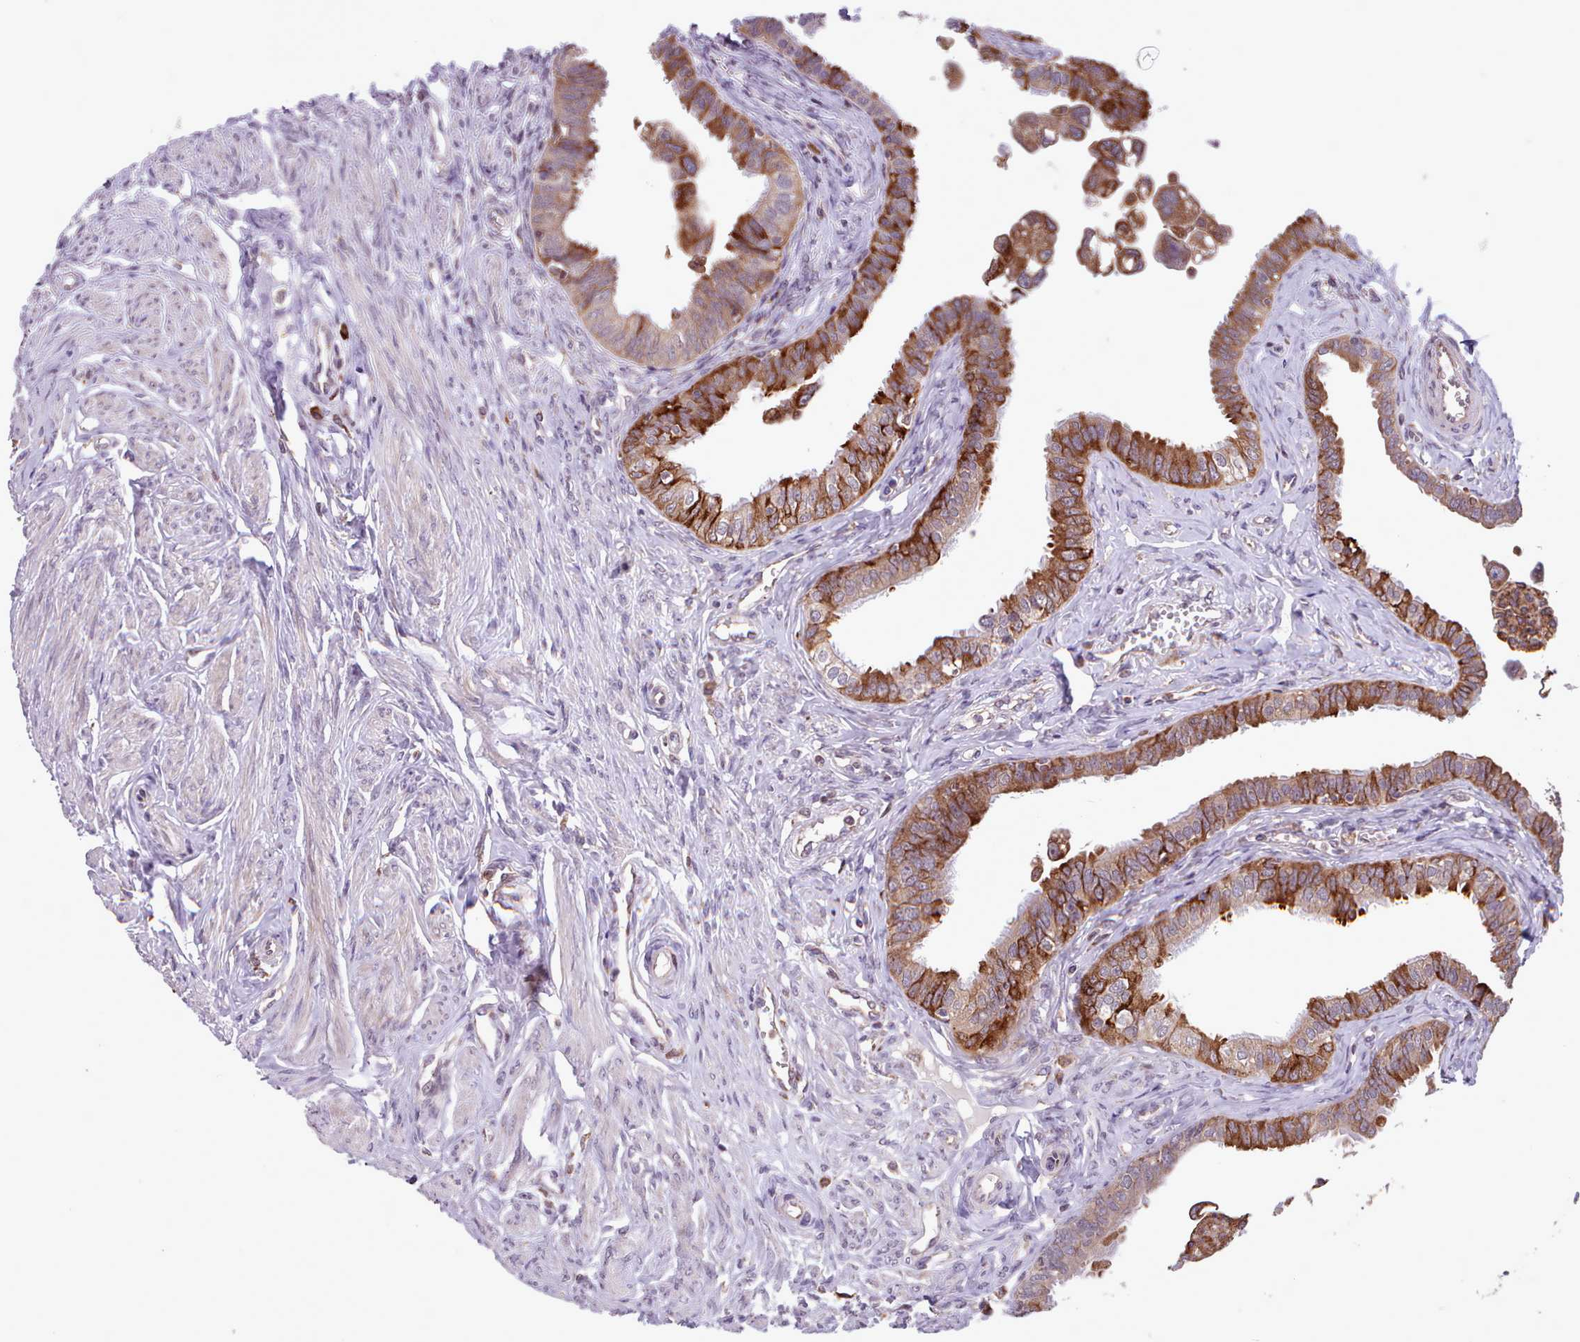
{"staining": {"intensity": "strong", "quantity": ">75%", "location": "cytoplasmic/membranous"}, "tissue": "fallopian tube", "cell_type": "Glandular cells", "image_type": "normal", "snomed": [{"axis": "morphology", "description": "Normal tissue, NOS"}, {"axis": "morphology", "description": "Carcinoma, NOS"}, {"axis": "topography", "description": "Fallopian tube"}, {"axis": "topography", "description": "Ovary"}], "caption": "Strong cytoplasmic/membranous positivity is seen in about >75% of glandular cells in benign fallopian tube.", "gene": "TTLL3", "patient": {"sex": "female", "age": 59}}